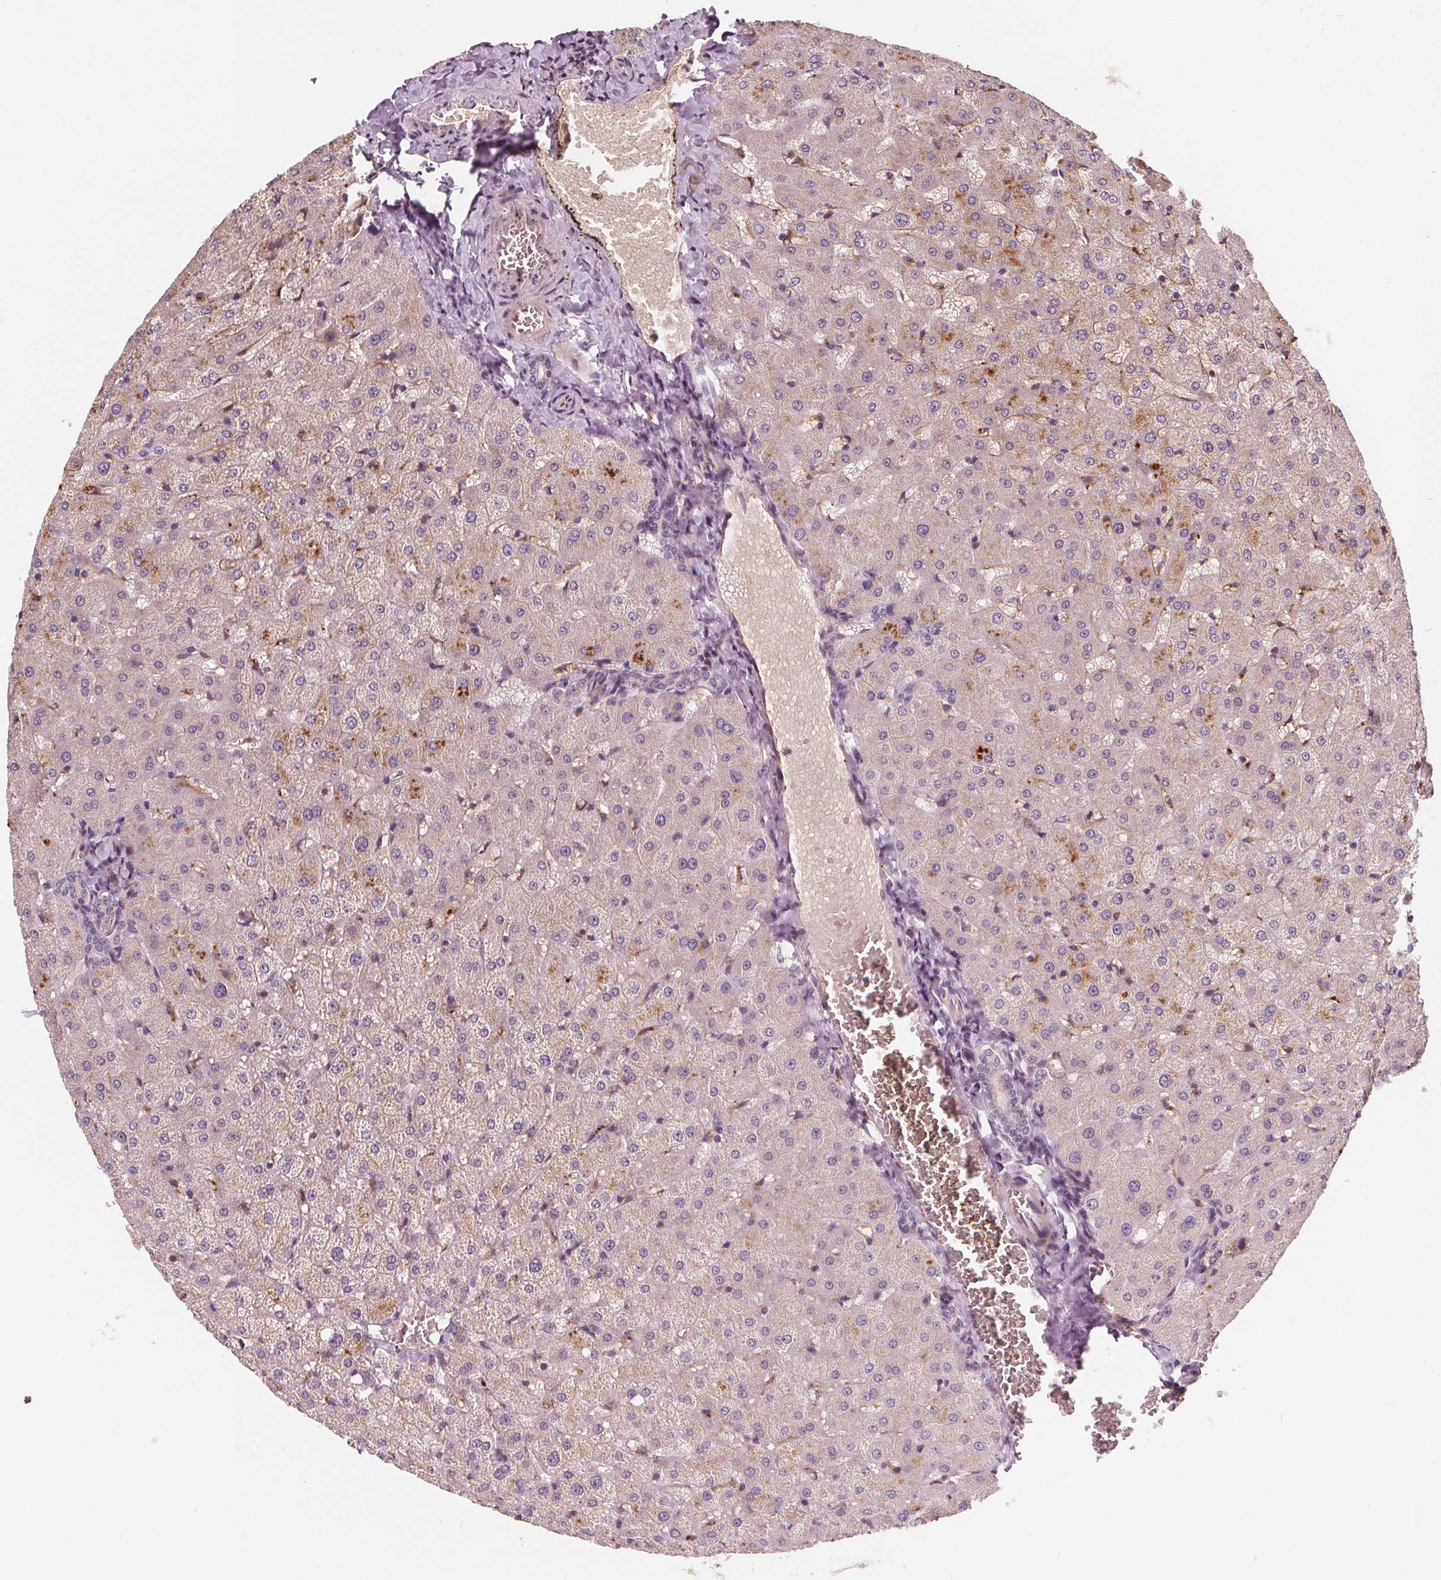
{"staining": {"intensity": "negative", "quantity": "none", "location": "none"}, "tissue": "liver", "cell_type": "Cholangiocytes", "image_type": "normal", "snomed": [{"axis": "morphology", "description": "Normal tissue, NOS"}, {"axis": "topography", "description": "Liver"}], "caption": "Immunohistochemical staining of unremarkable human liver displays no significant positivity in cholangiocytes.", "gene": "IPO13", "patient": {"sex": "female", "age": 50}}